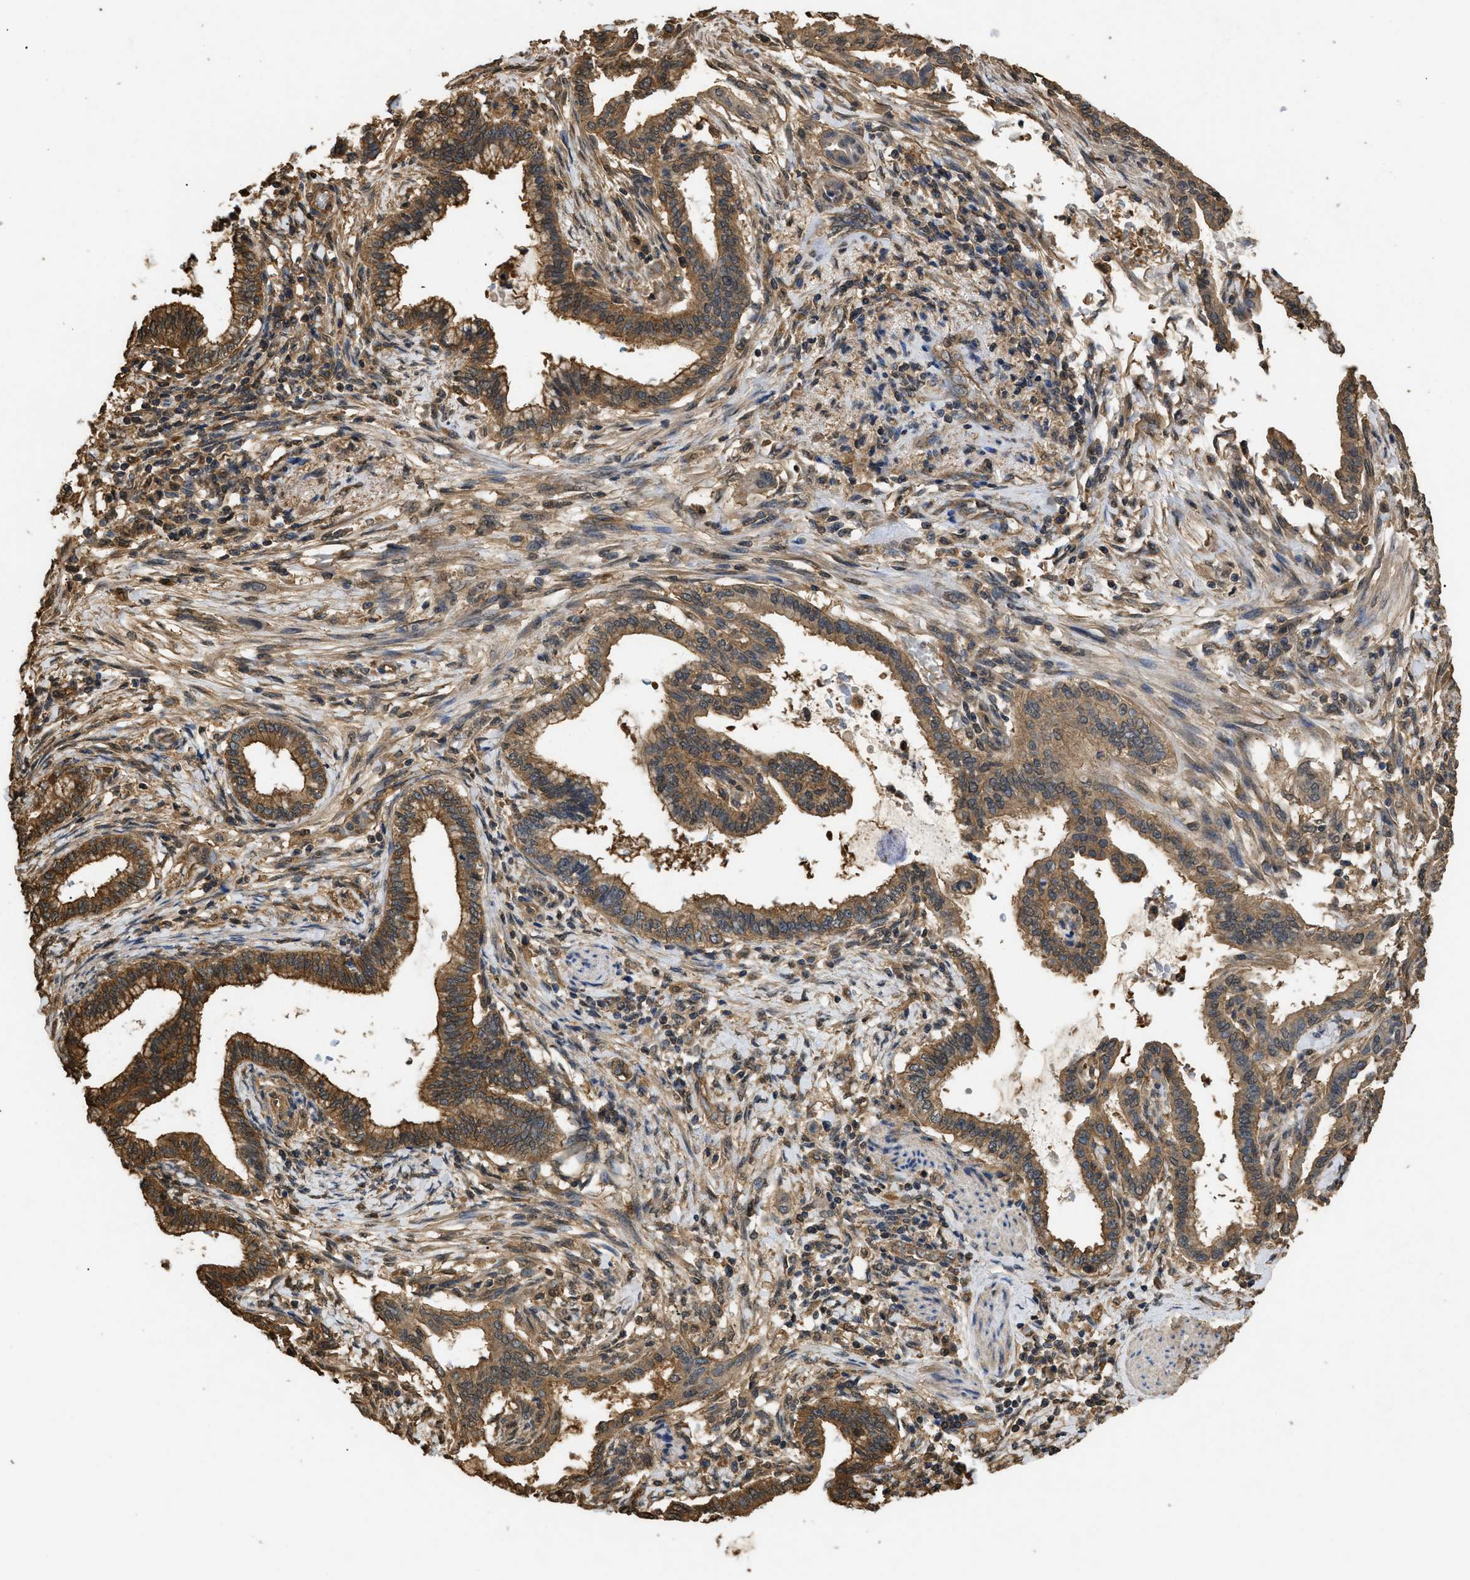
{"staining": {"intensity": "moderate", "quantity": ">75%", "location": "cytoplasmic/membranous"}, "tissue": "pancreatic cancer", "cell_type": "Tumor cells", "image_type": "cancer", "snomed": [{"axis": "morphology", "description": "Adenocarcinoma, NOS"}, {"axis": "topography", "description": "Pancreas"}], "caption": "DAB immunohistochemical staining of human adenocarcinoma (pancreatic) reveals moderate cytoplasmic/membranous protein staining in approximately >75% of tumor cells.", "gene": "CALM1", "patient": {"sex": "female", "age": 64}}